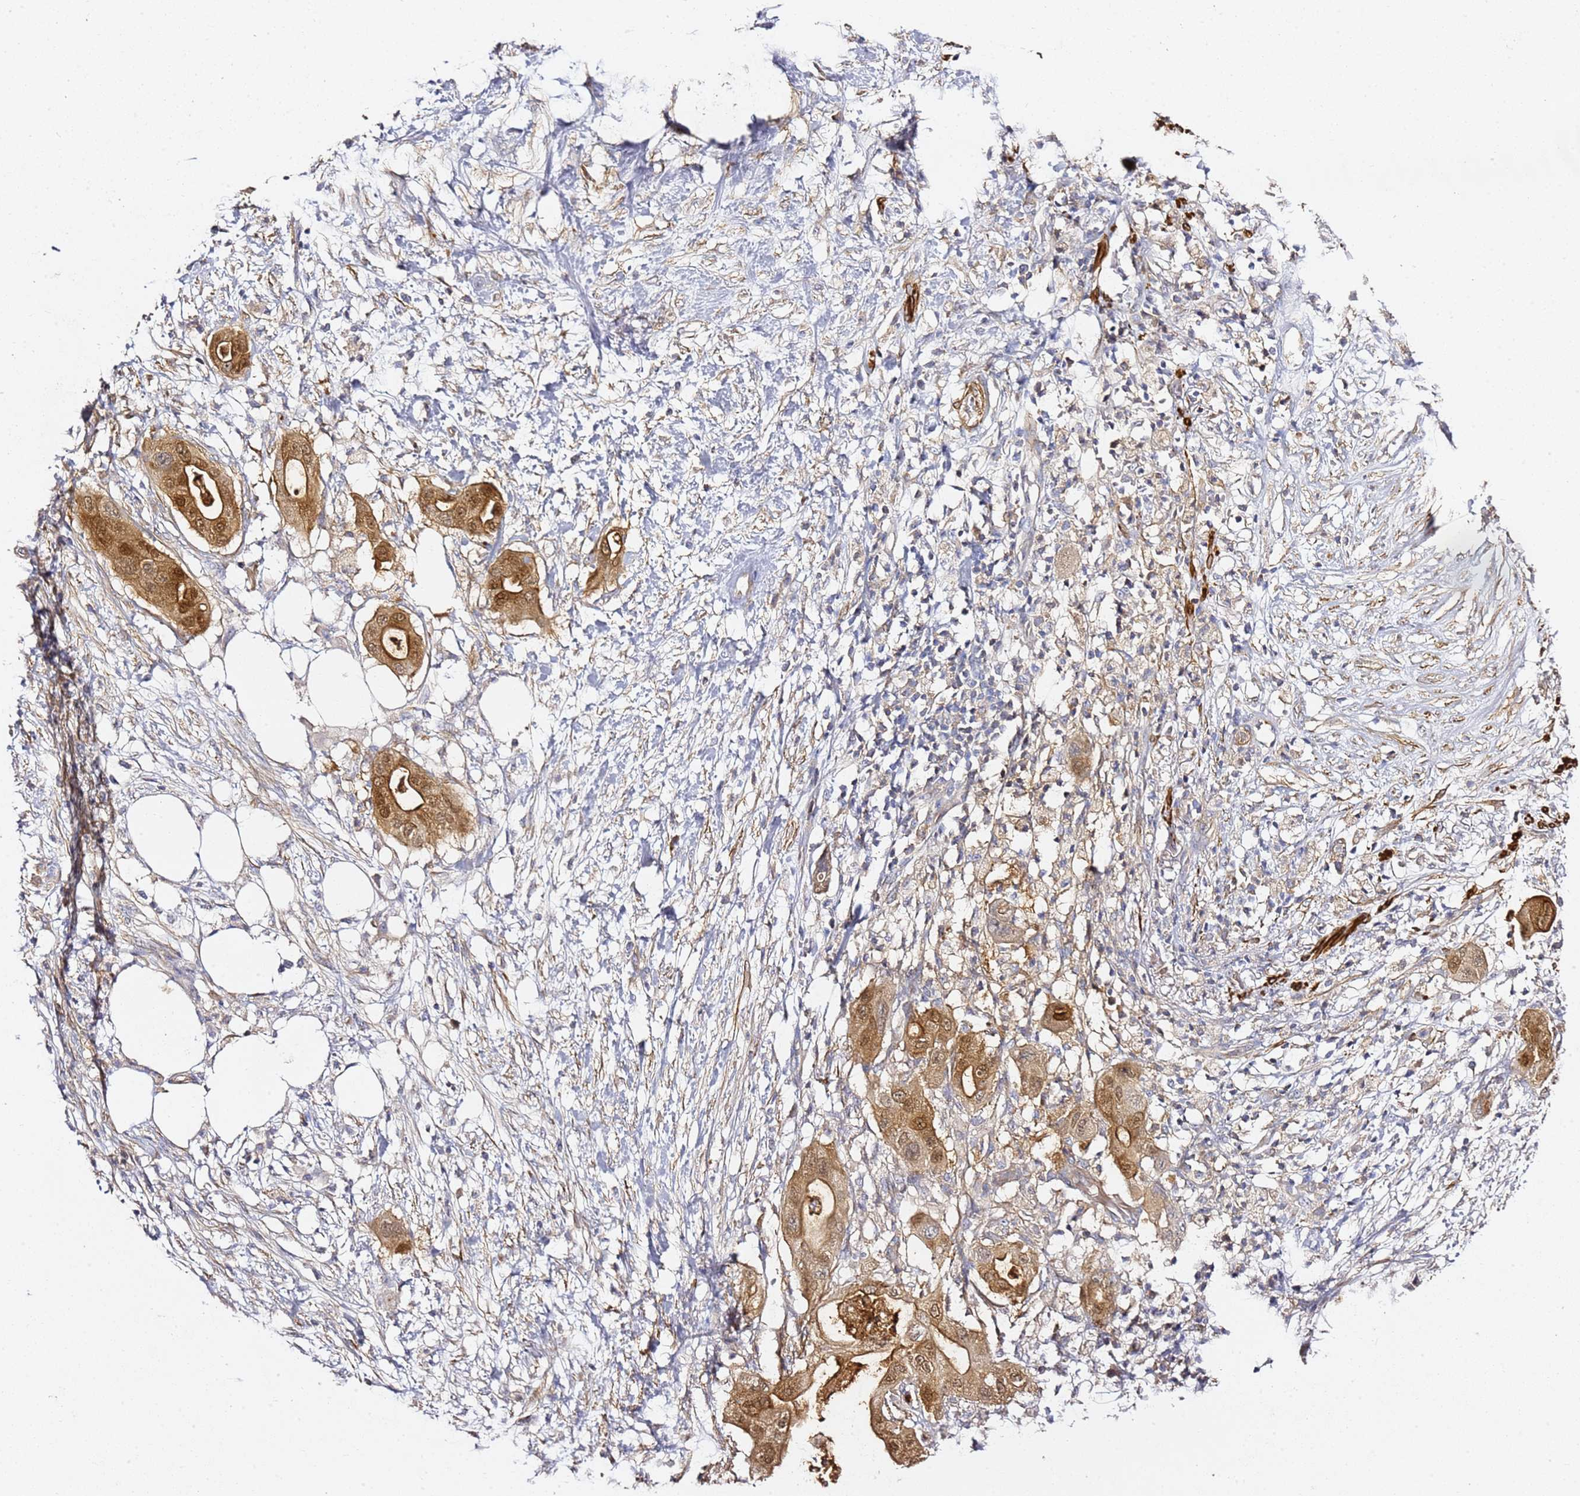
{"staining": {"intensity": "moderate", "quantity": ">75%", "location": "cytoplasmic/membranous,nuclear"}, "tissue": "pancreatic cancer", "cell_type": "Tumor cells", "image_type": "cancer", "snomed": [{"axis": "morphology", "description": "Adenocarcinoma, NOS"}, {"axis": "topography", "description": "Pancreas"}], "caption": "Pancreatic adenocarcinoma stained with a brown dye exhibits moderate cytoplasmic/membranous and nuclear positive expression in approximately >75% of tumor cells.", "gene": "EPS8L1", "patient": {"sex": "male", "age": 68}}